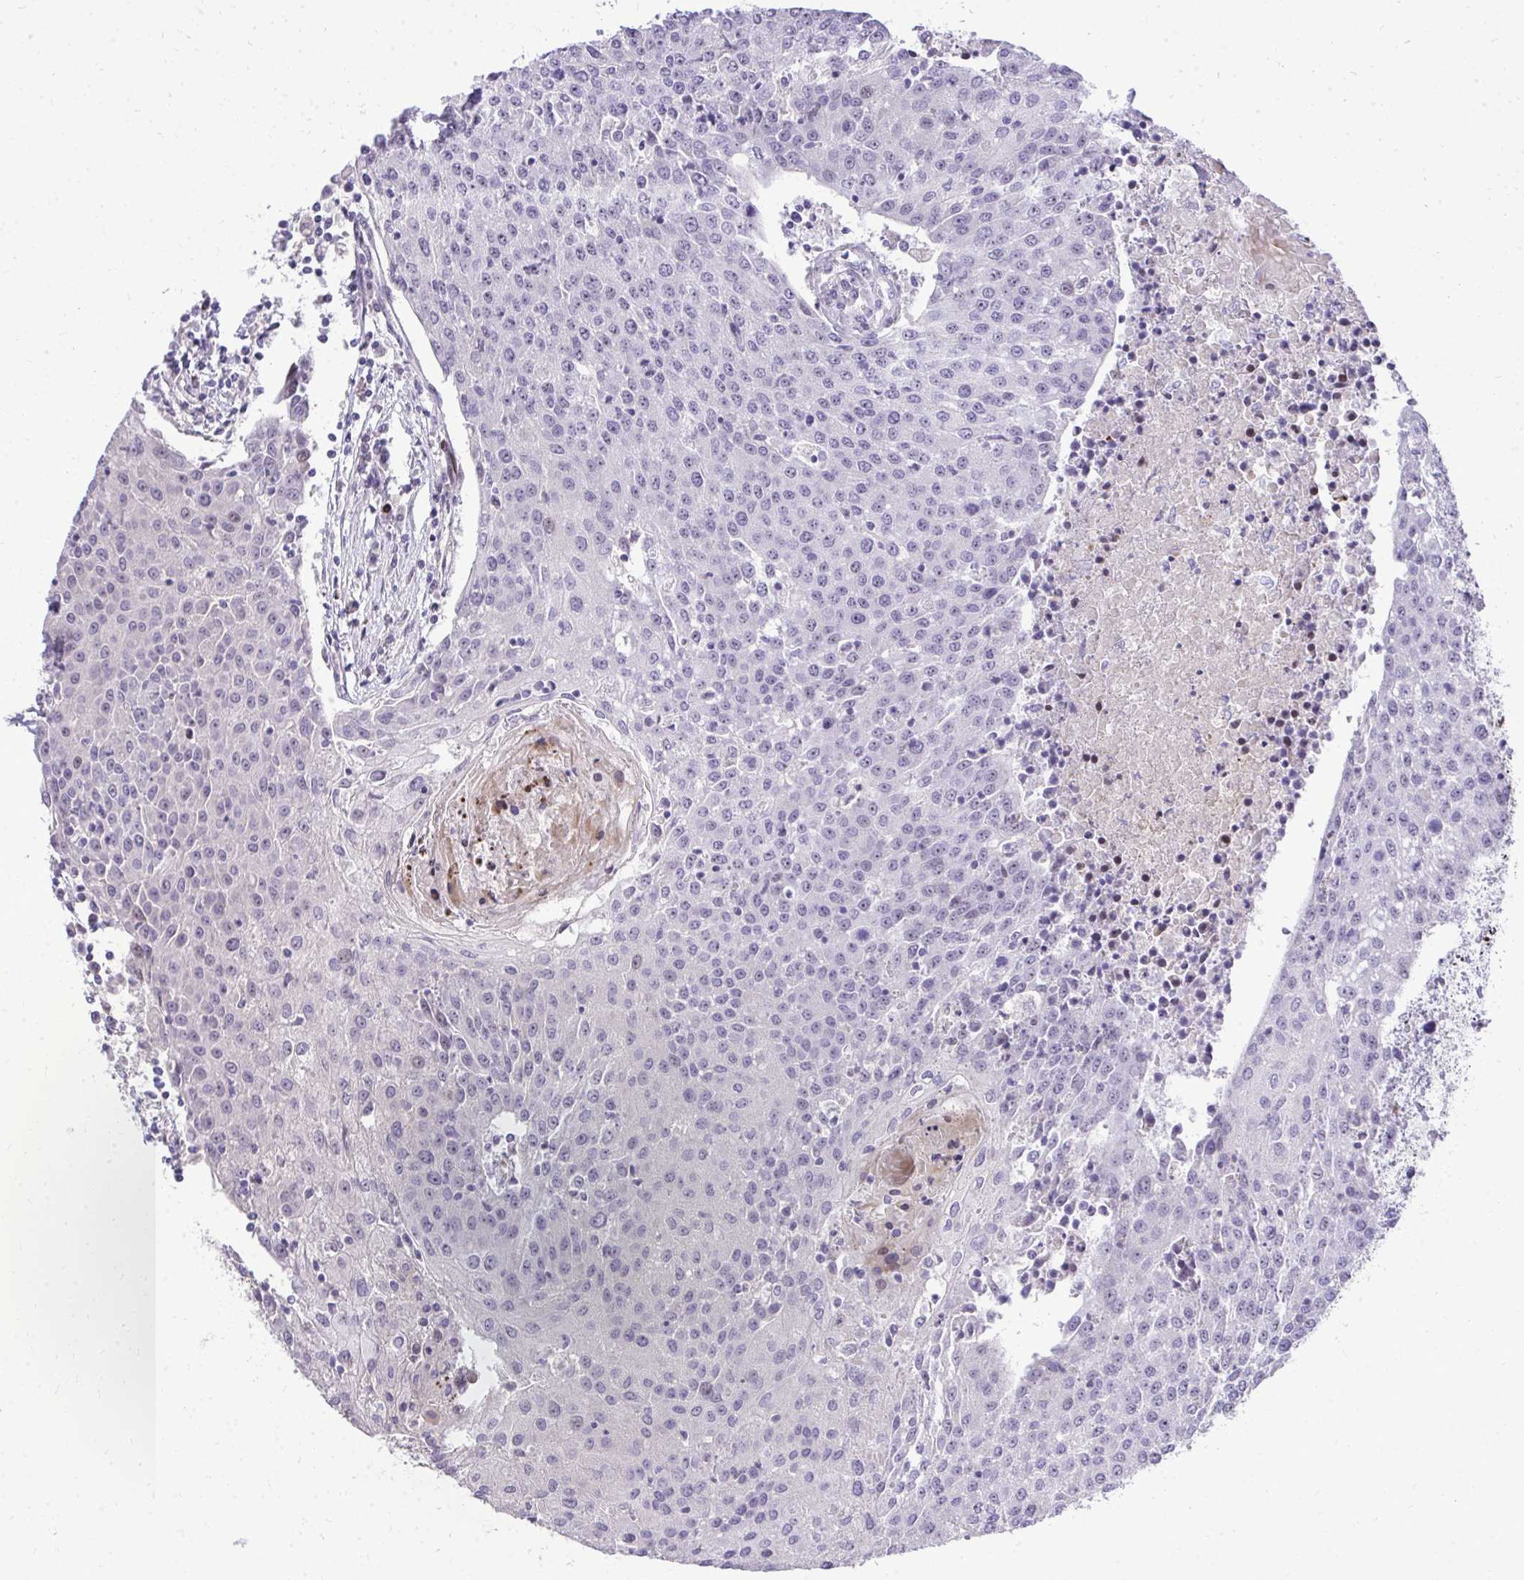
{"staining": {"intensity": "negative", "quantity": "none", "location": "none"}, "tissue": "urothelial cancer", "cell_type": "Tumor cells", "image_type": "cancer", "snomed": [{"axis": "morphology", "description": "Urothelial carcinoma, High grade"}, {"axis": "topography", "description": "Urinary bladder"}], "caption": "Immunohistochemistry (IHC) histopathology image of neoplastic tissue: human urothelial cancer stained with DAB (3,3'-diaminobenzidine) exhibits no significant protein expression in tumor cells.", "gene": "DLX4", "patient": {"sex": "female", "age": 85}}